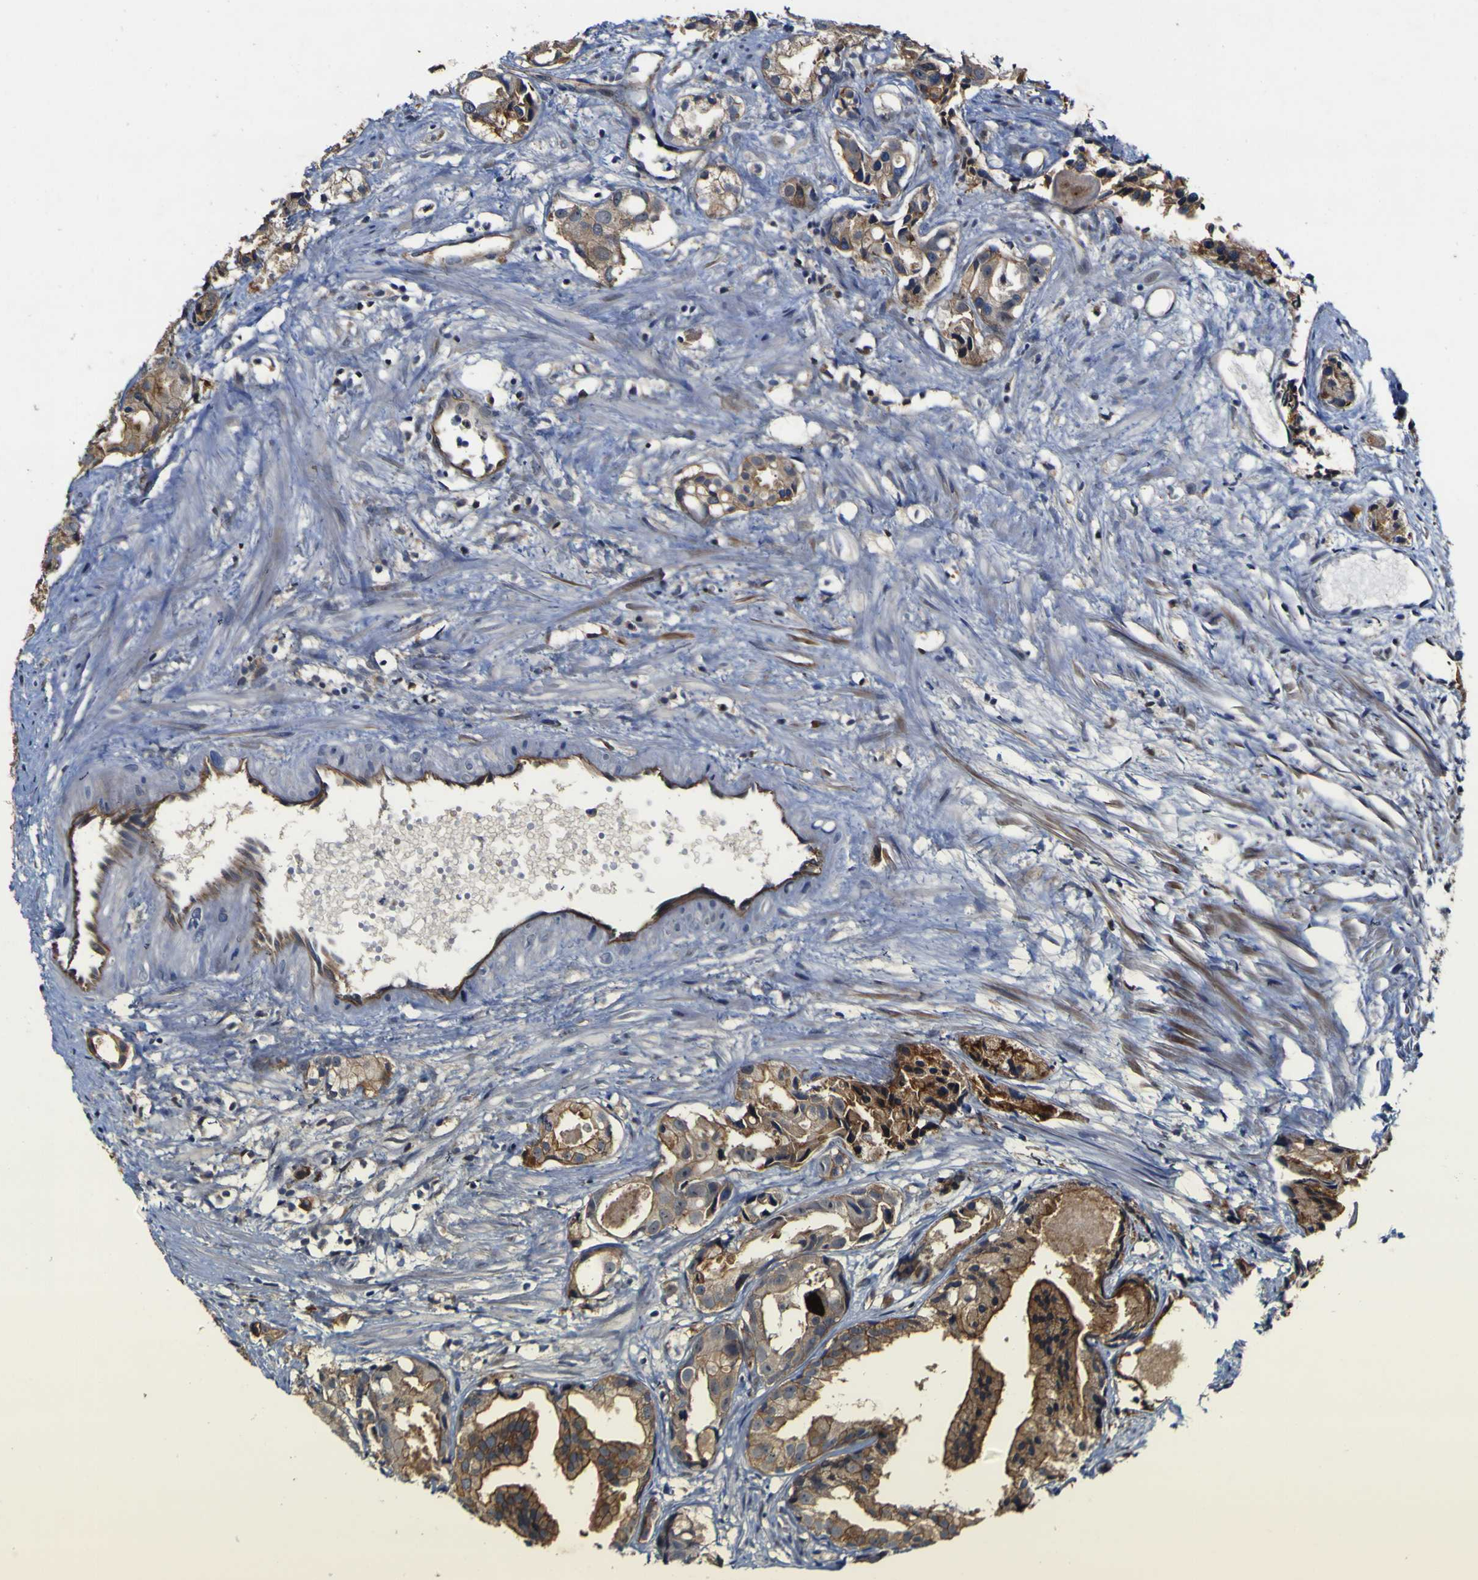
{"staining": {"intensity": "moderate", "quantity": ">75%", "location": "cytoplasmic/membranous"}, "tissue": "prostate cancer", "cell_type": "Tumor cells", "image_type": "cancer", "snomed": [{"axis": "morphology", "description": "Adenocarcinoma, Low grade"}, {"axis": "topography", "description": "Prostate"}], "caption": "Moderate cytoplasmic/membranous positivity is present in approximately >75% of tumor cells in prostate cancer. (brown staining indicates protein expression, while blue staining denotes nuclei).", "gene": "CCL2", "patient": {"sex": "male", "age": 72}}